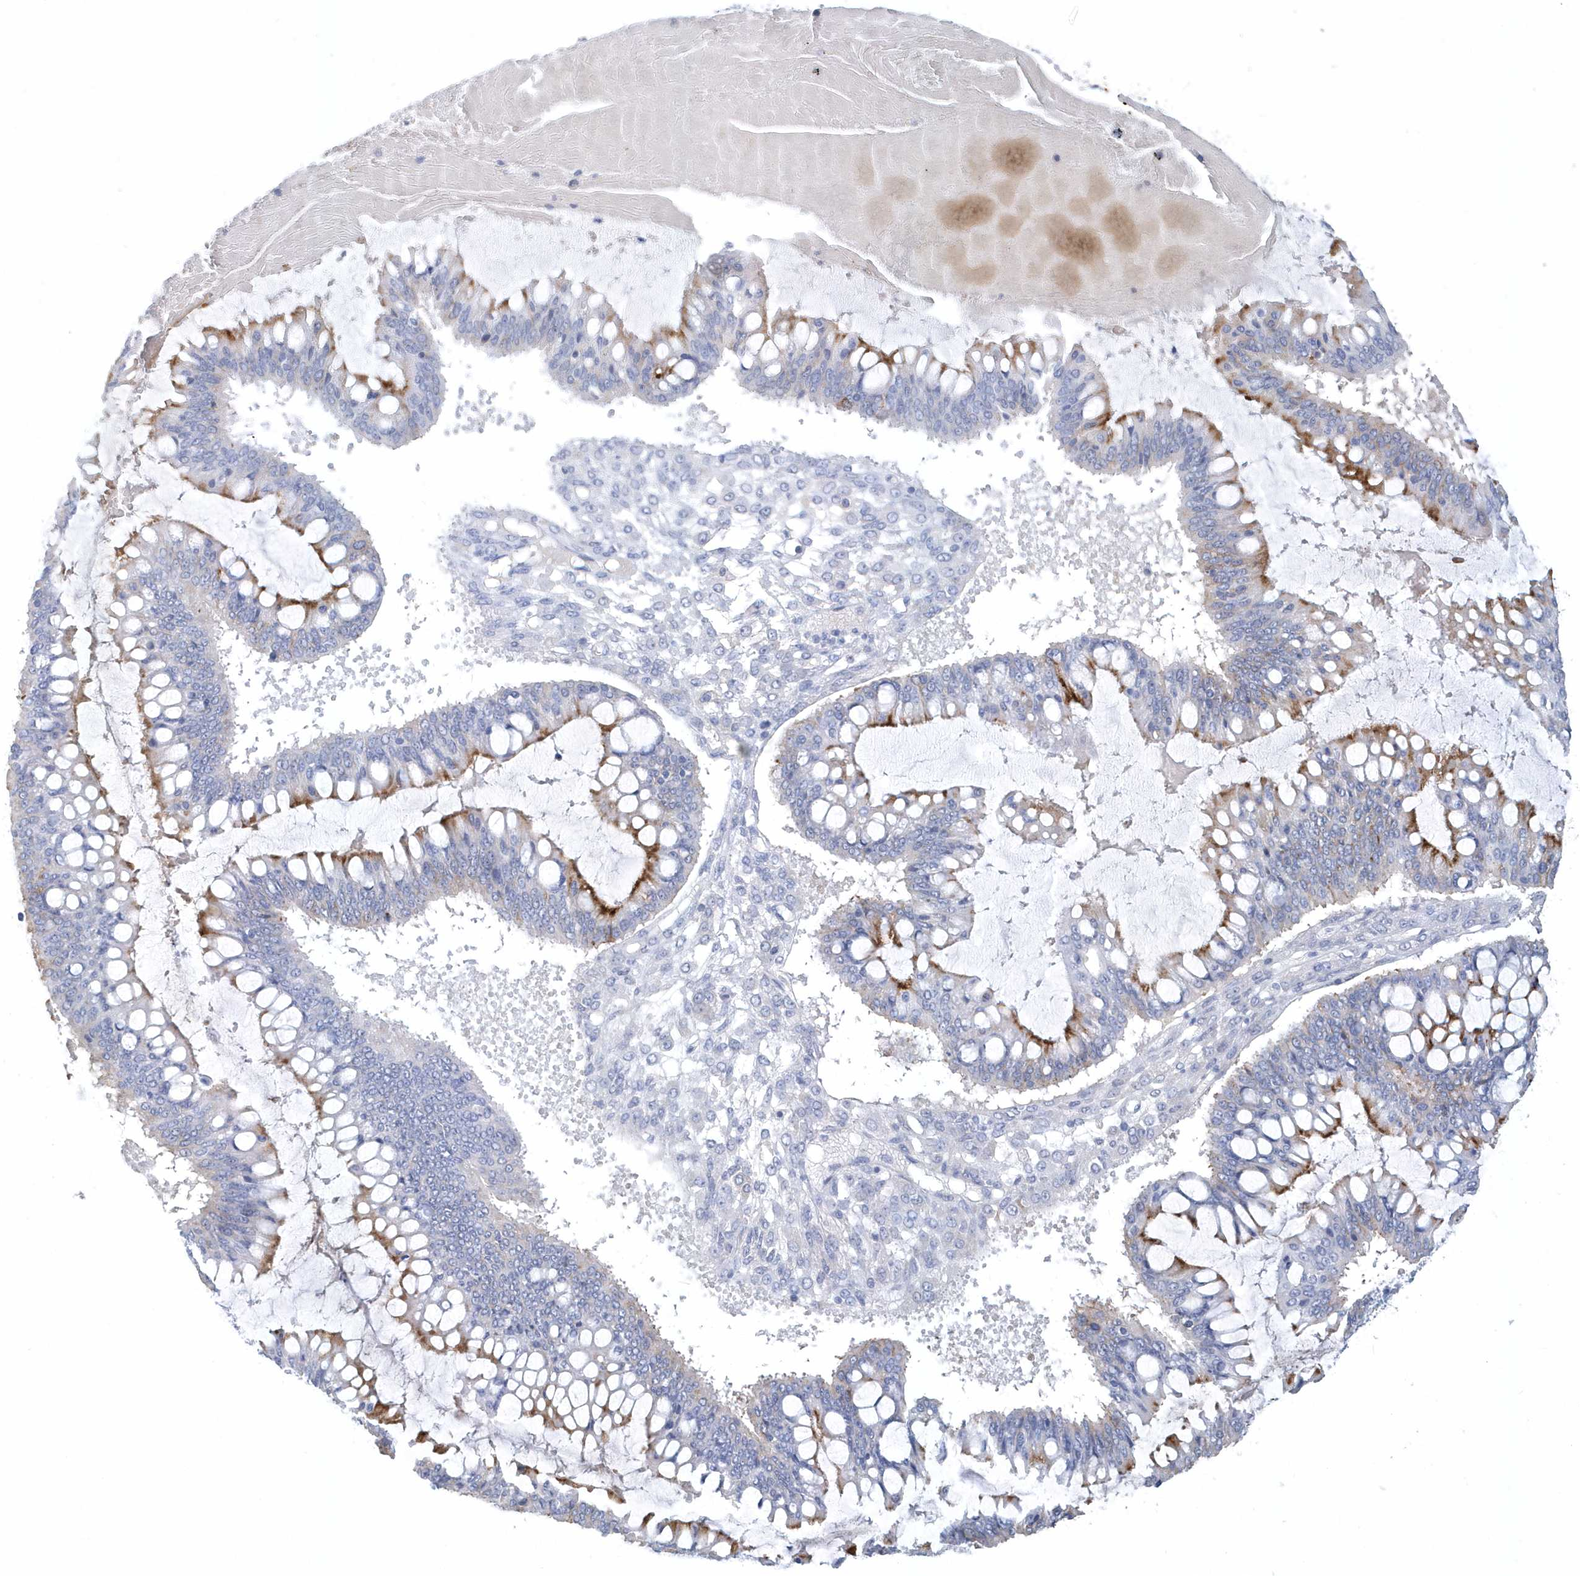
{"staining": {"intensity": "moderate", "quantity": "<25%", "location": "cytoplasmic/membranous"}, "tissue": "ovarian cancer", "cell_type": "Tumor cells", "image_type": "cancer", "snomed": [{"axis": "morphology", "description": "Cystadenocarcinoma, mucinous, NOS"}, {"axis": "topography", "description": "Ovary"}], "caption": "Human ovarian cancer (mucinous cystadenocarcinoma) stained with a protein marker demonstrates moderate staining in tumor cells.", "gene": "JCHAIN", "patient": {"sex": "female", "age": 73}}